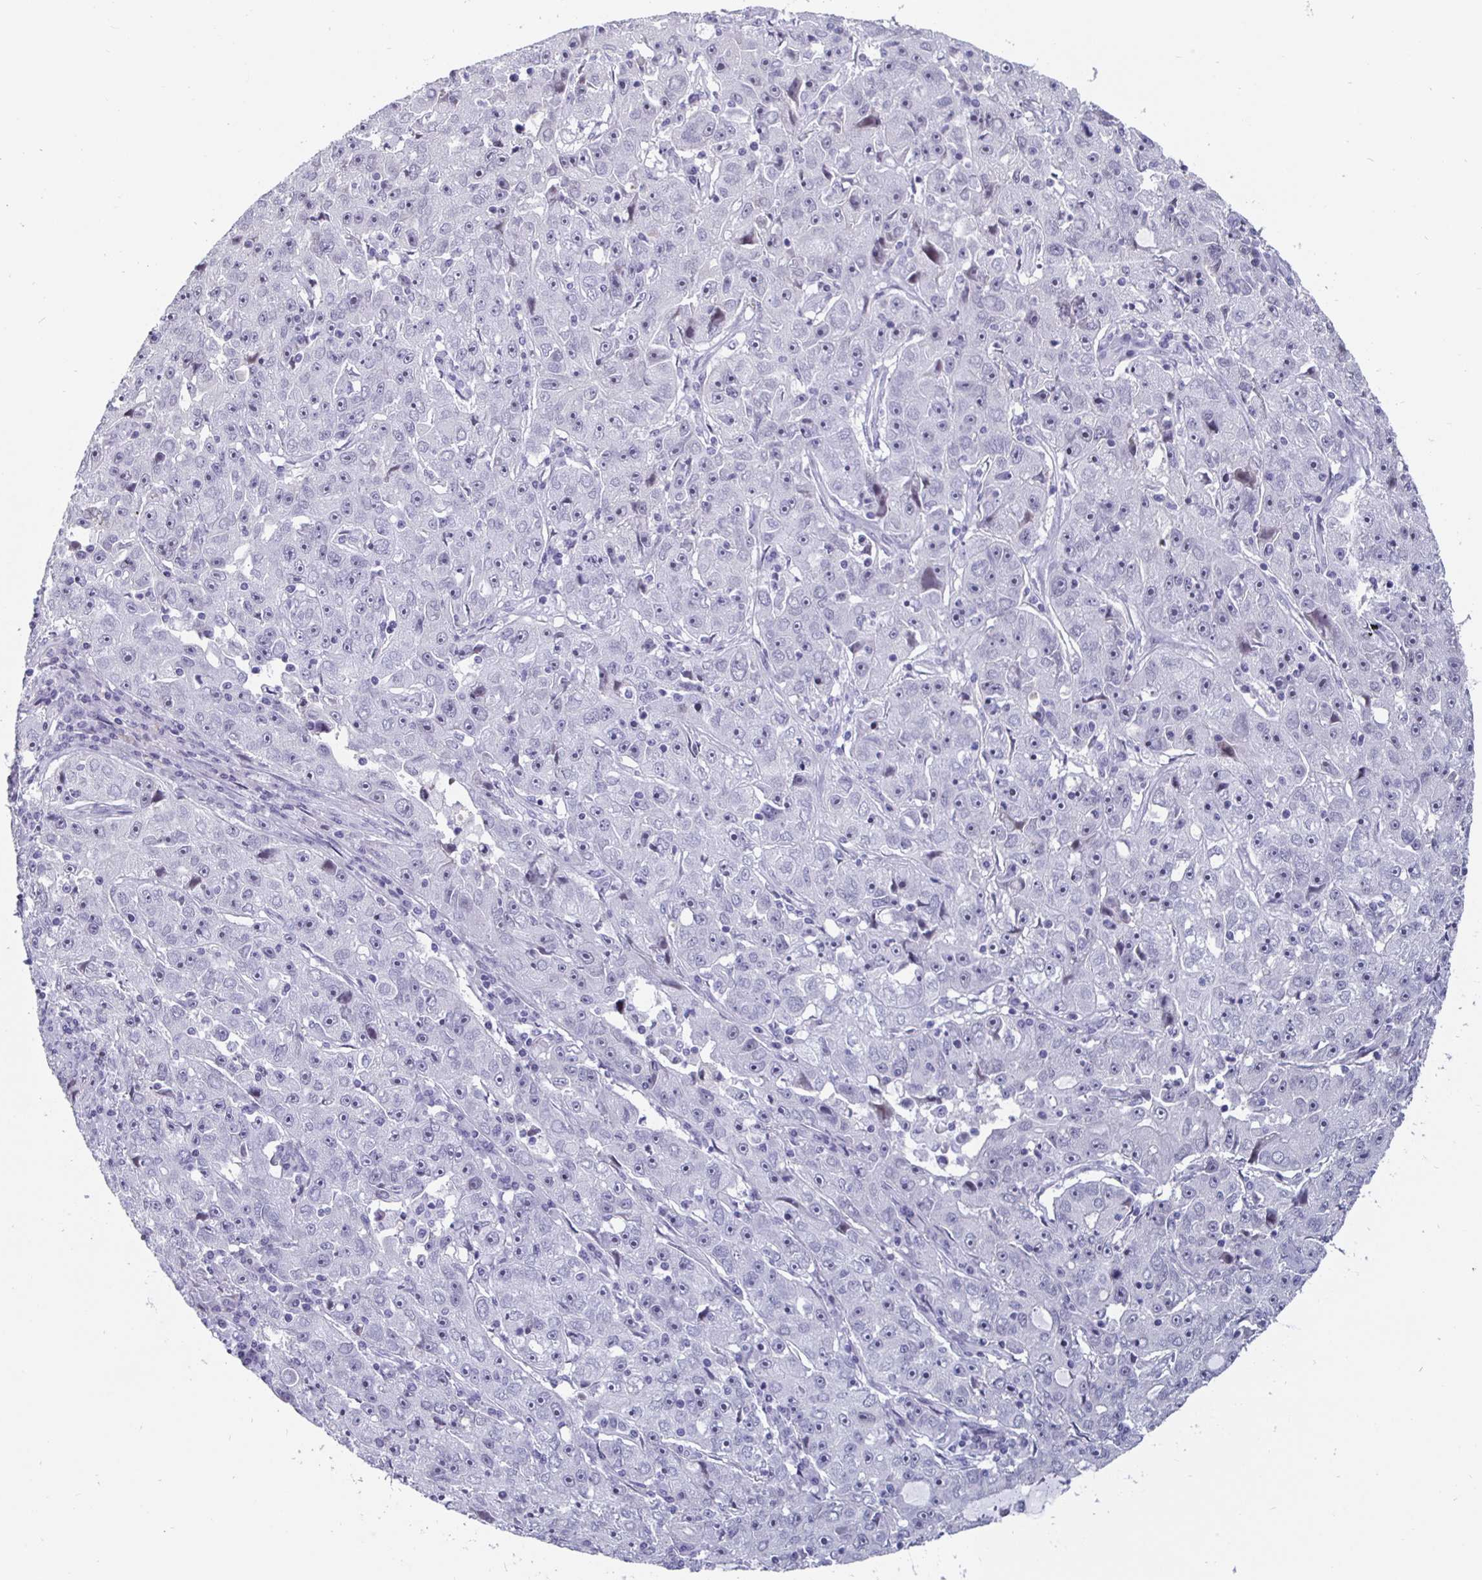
{"staining": {"intensity": "negative", "quantity": "none", "location": "none"}, "tissue": "lung cancer", "cell_type": "Tumor cells", "image_type": "cancer", "snomed": [{"axis": "morphology", "description": "Normal morphology"}, {"axis": "morphology", "description": "Adenocarcinoma, NOS"}, {"axis": "topography", "description": "Lymph node"}, {"axis": "topography", "description": "Lung"}], "caption": "IHC histopathology image of neoplastic tissue: lung cancer (adenocarcinoma) stained with DAB (3,3'-diaminobenzidine) reveals no significant protein positivity in tumor cells.", "gene": "OOSP2", "patient": {"sex": "female", "age": 57}}